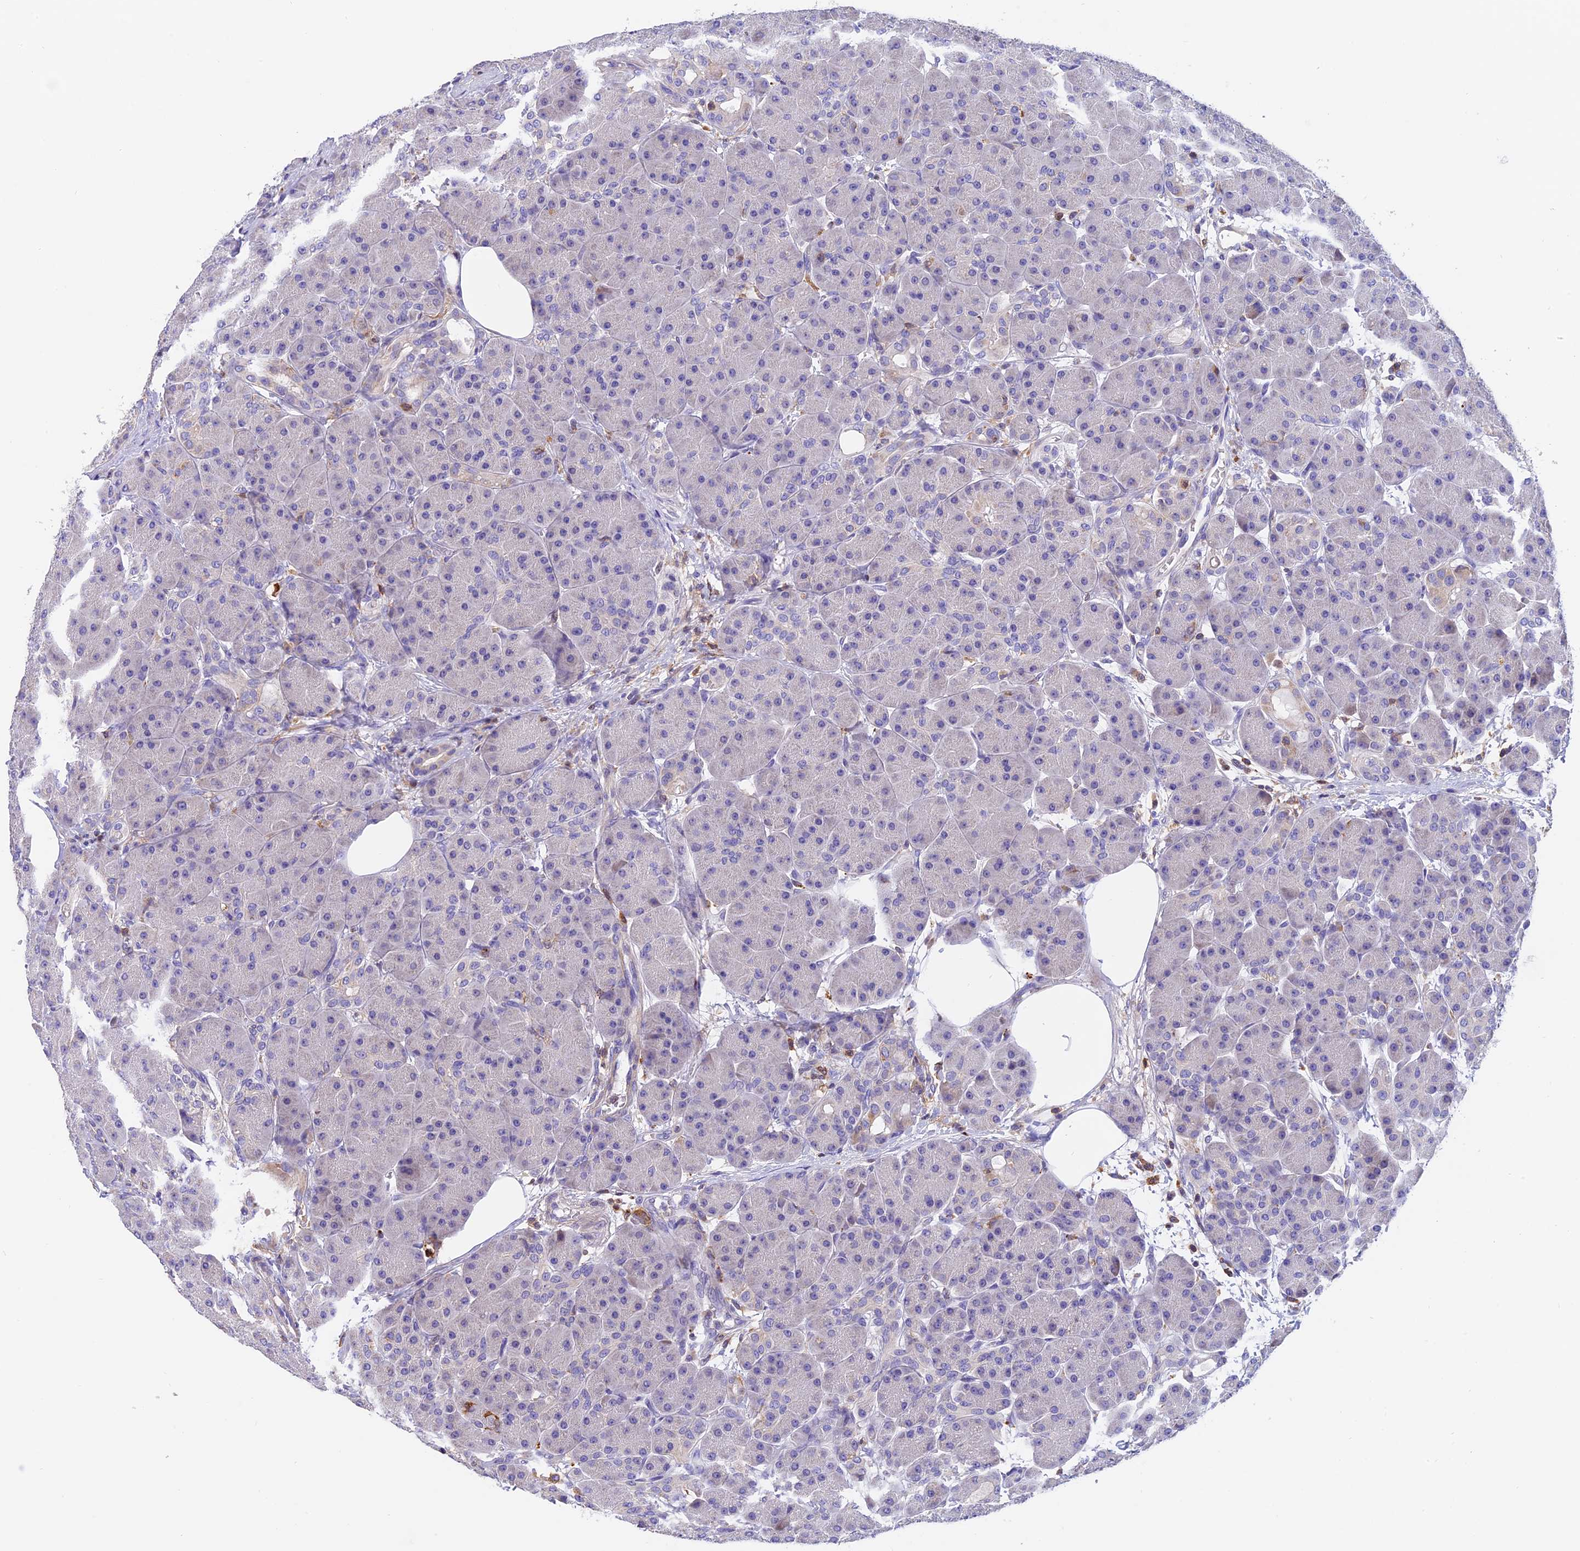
{"staining": {"intensity": "negative", "quantity": "none", "location": "none"}, "tissue": "pancreas", "cell_type": "Exocrine glandular cells", "image_type": "normal", "snomed": [{"axis": "morphology", "description": "Normal tissue, NOS"}, {"axis": "topography", "description": "Pancreas"}], "caption": "Protein analysis of unremarkable pancreas shows no significant staining in exocrine glandular cells. The staining was performed using DAB to visualize the protein expression in brown, while the nuclei were stained in blue with hematoxylin (Magnification: 20x).", "gene": "LPXN", "patient": {"sex": "male", "age": 63}}